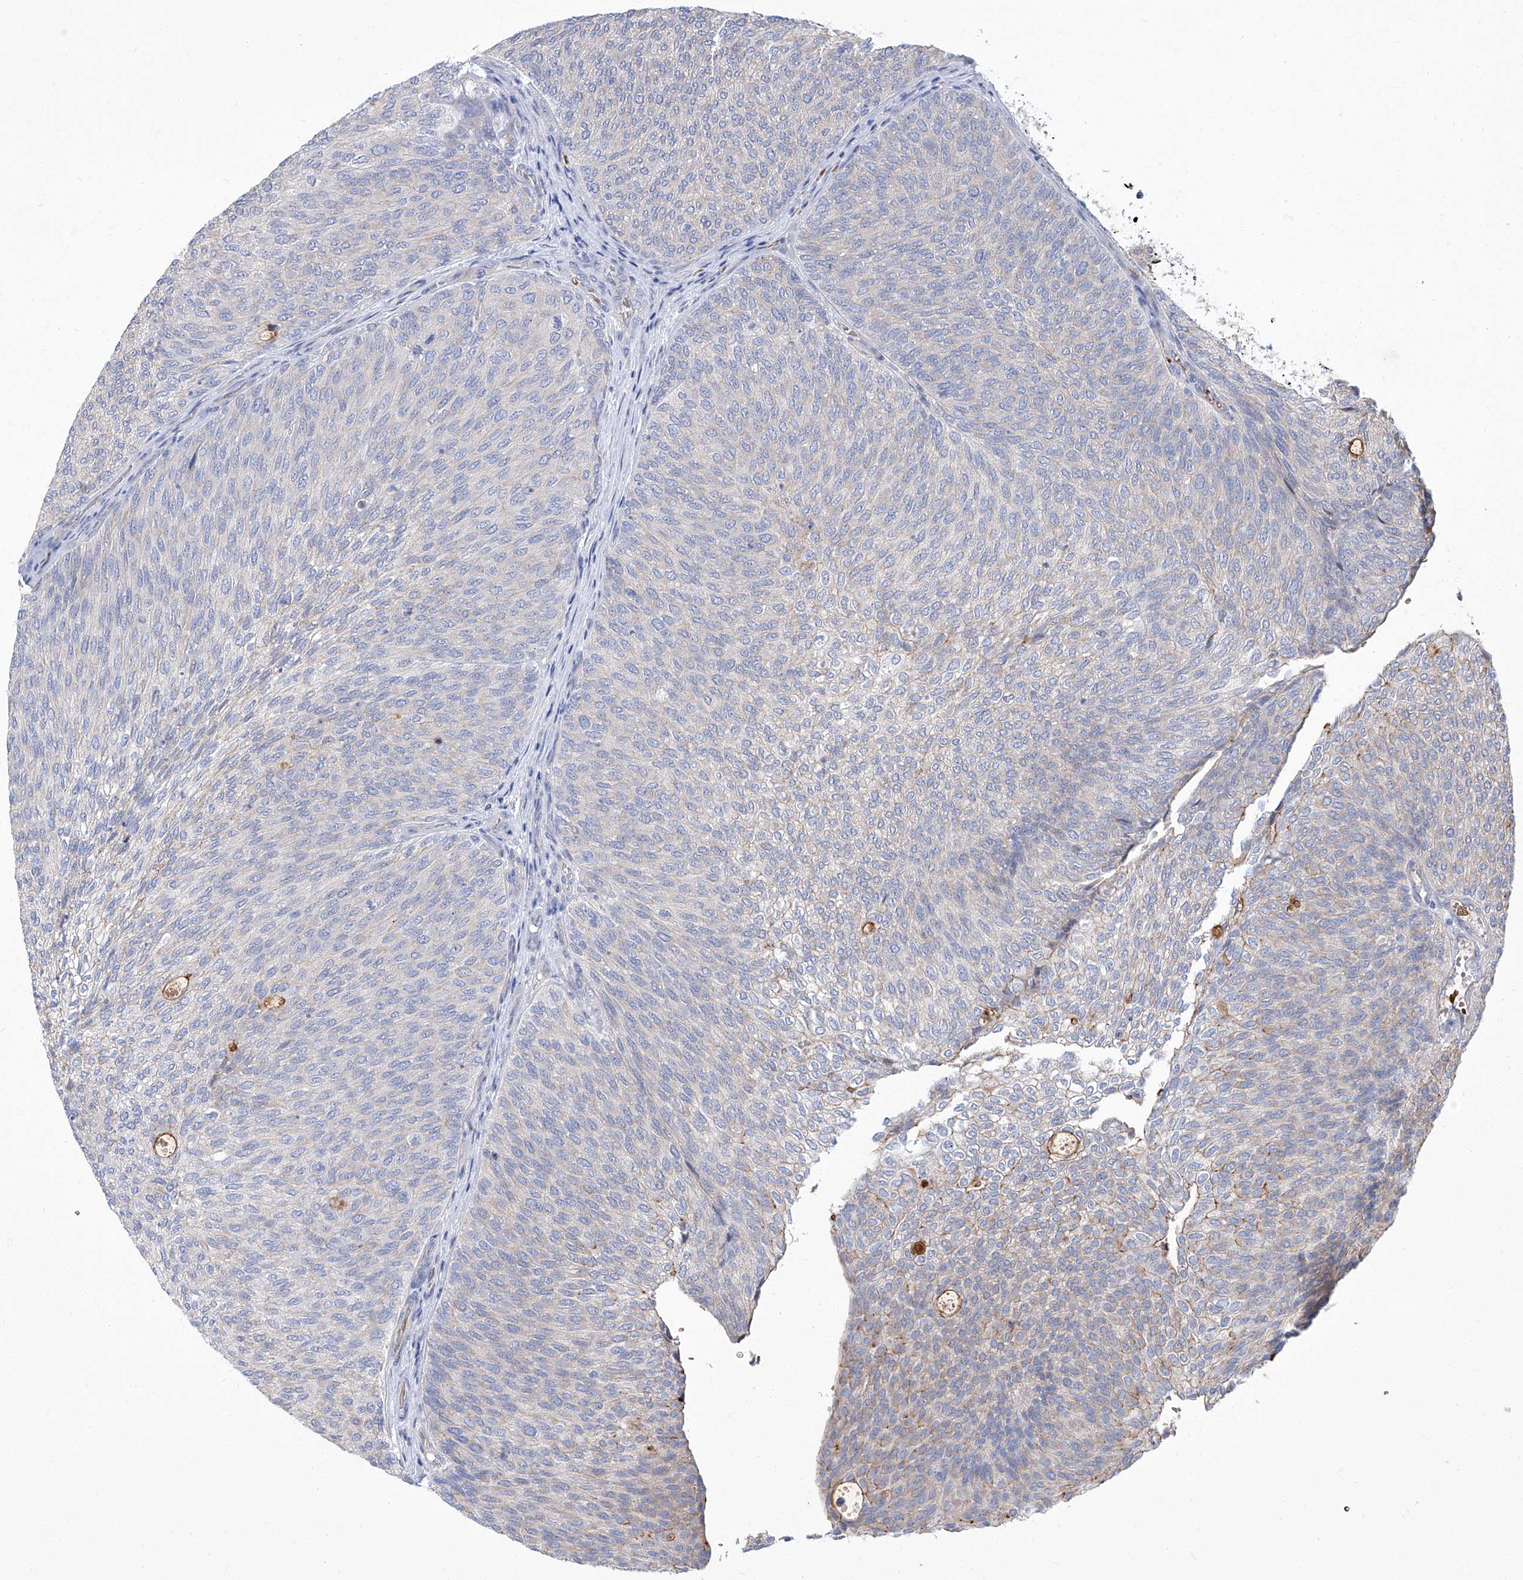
{"staining": {"intensity": "weak", "quantity": "<25%", "location": "cytoplasmic/membranous"}, "tissue": "urothelial cancer", "cell_type": "Tumor cells", "image_type": "cancer", "snomed": [{"axis": "morphology", "description": "Urothelial carcinoma, Low grade"}, {"axis": "topography", "description": "Urinary bladder"}], "caption": "Immunohistochemistry image of neoplastic tissue: human urothelial carcinoma (low-grade) stained with DAB (3,3'-diaminobenzidine) exhibits no significant protein positivity in tumor cells.", "gene": "PARD3", "patient": {"sex": "female", "age": 79}}